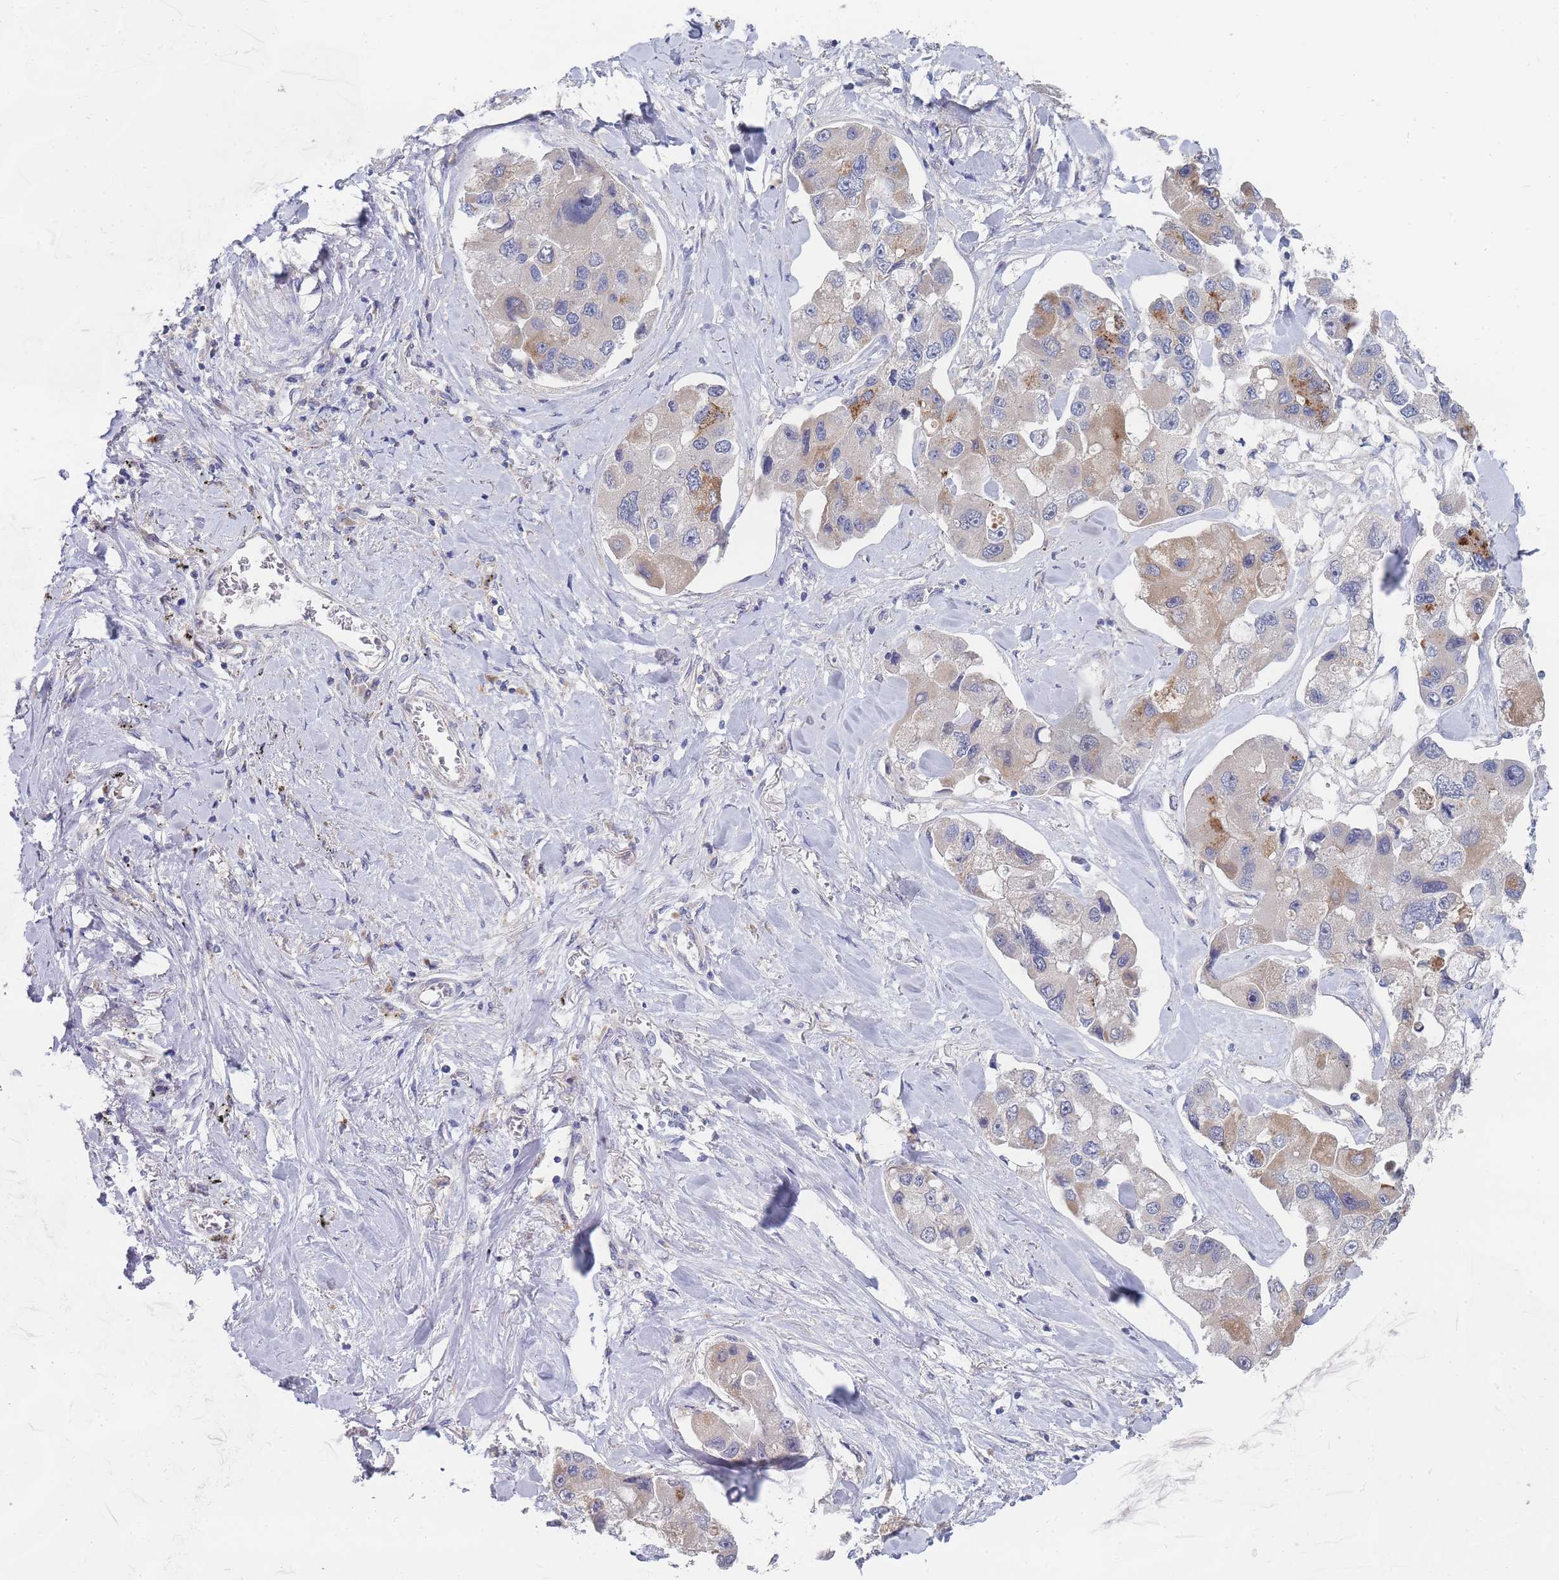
{"staining": {"intensity": "moderate", "quantity": "<25%", "location": "cytoplasmic/membranous"}, "tissue": "lung cancer", "cell_type": "Tumor cells", "image_type": "cancer", "snomed": [{"axis": "morphology", "description": "Adenocarcinoma, NOS"}, {"axis": "topography", "description": "Lung"}], "caption": "Lung adenocarcinoma stained with DAB (3,3'-diaminobenzidine) immunohistochemistry reveals low levels of moderate cytoplasmic/membranous expression in about <25% of tumor cells.", "gene": "NUB1", "patient": {"sex": "female", "age": 54}}